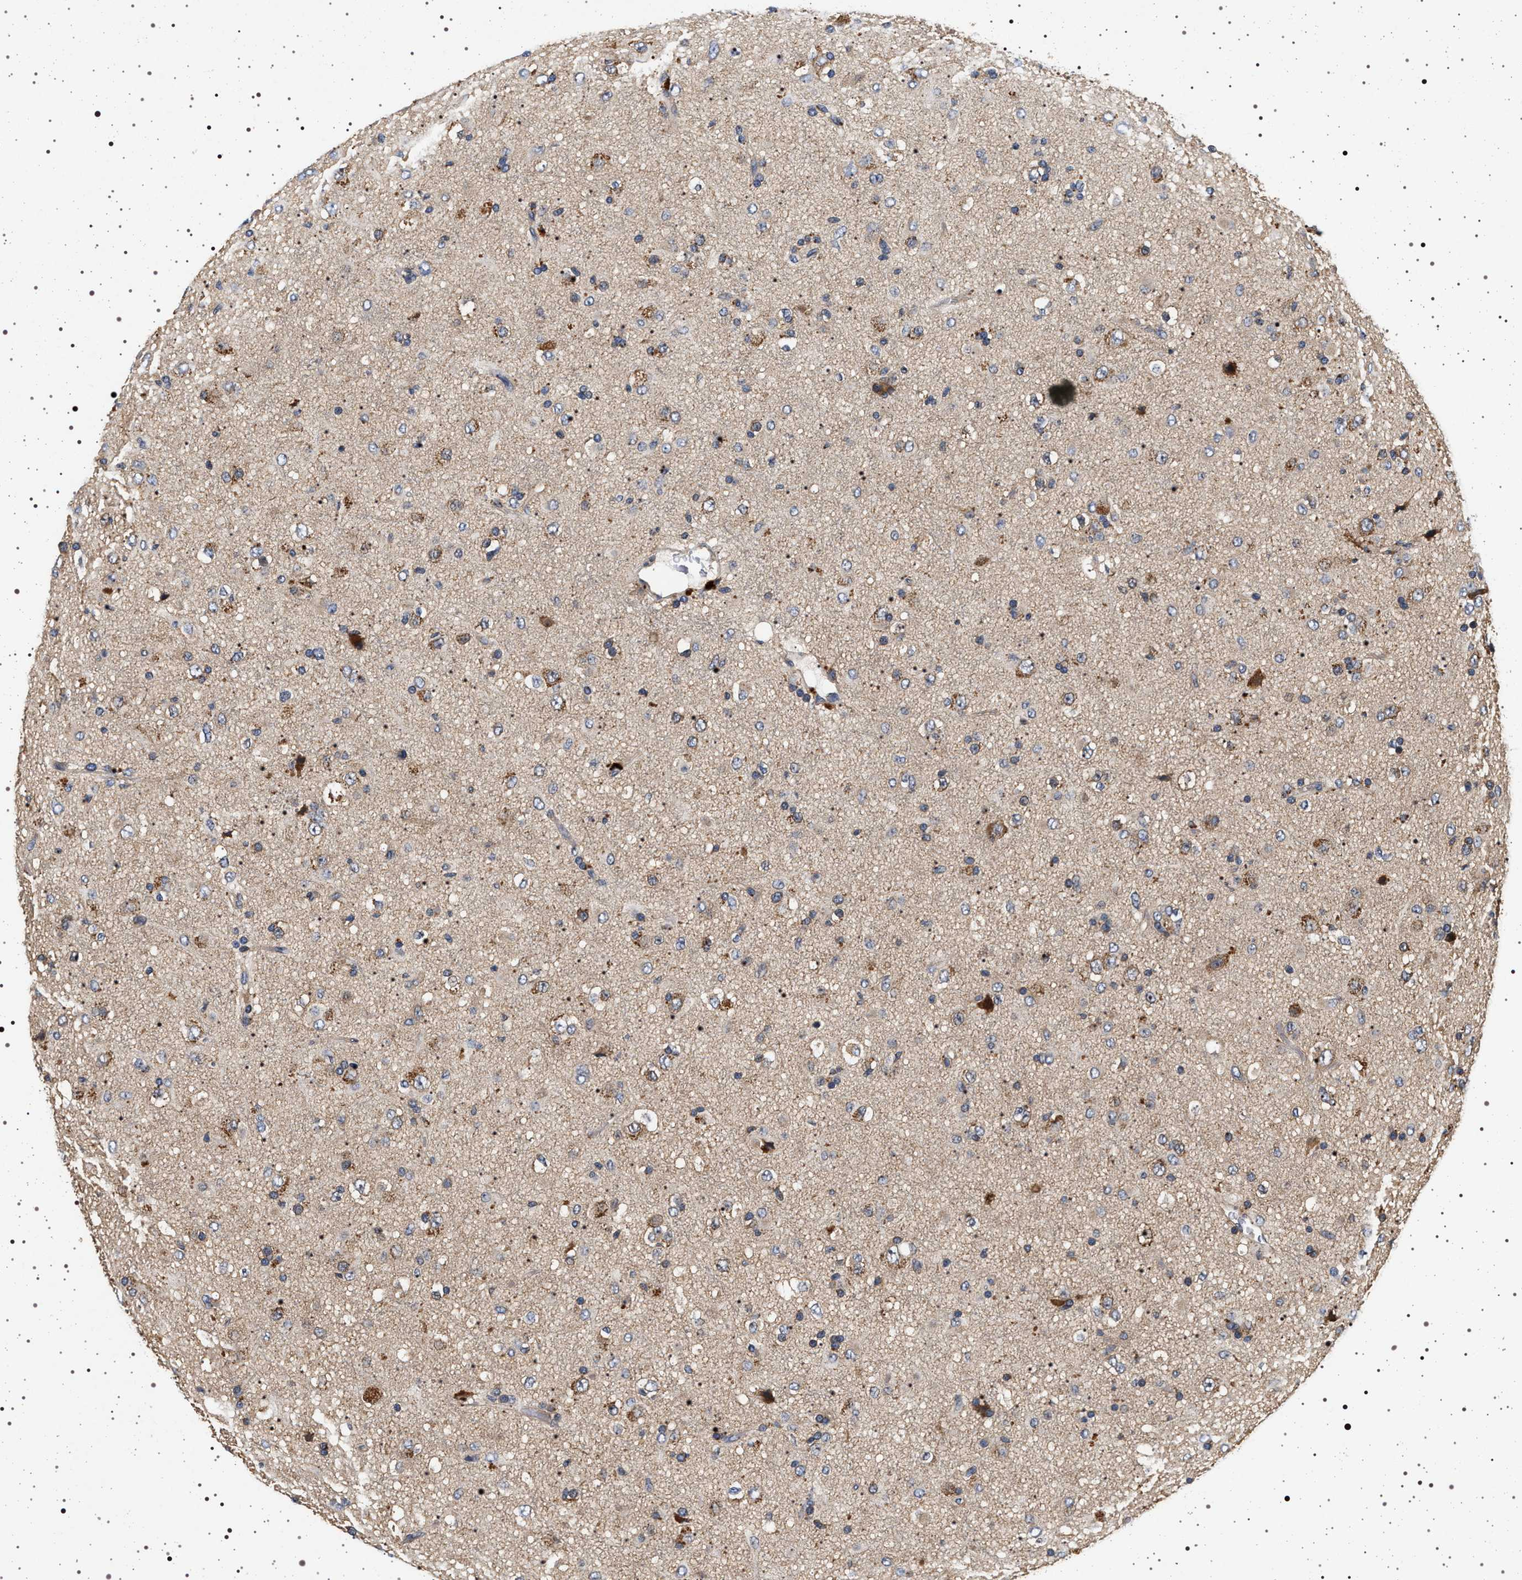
{"staining": {"intensity": "weak", "quantity": "<25%", "location": "cytoplasmic/membranous"}, "tissue": "glioma", "cell_type": "Tumor cells", "image_type": "cancer", "snomed": [{"axis": "morphology", "description": "Glioma, malignant, Low grade"}, {"axis": "topography", "description": "Brain"}], "caption": "Immunohistochemistry image of glioma stained for a protein (brown), which reveals no expression in tumor cells.", "gene": "DCBLD2", "patient": {"sex": "male", "age": 65}}